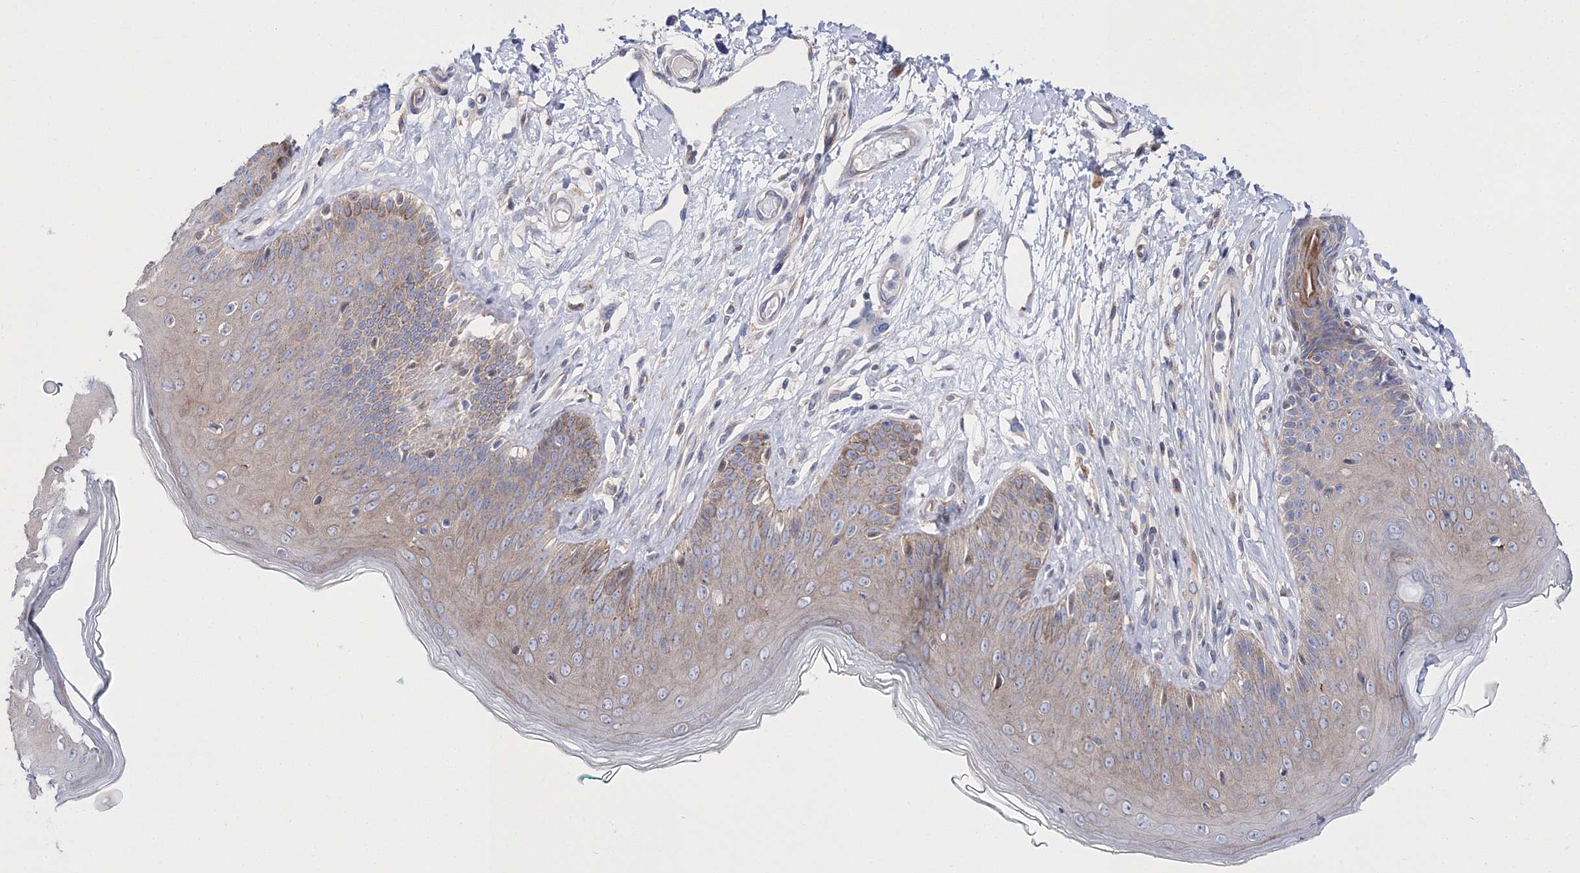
{"staining": {"intensity": "moderate", "quantity": "<25%", "location": "cytoplasmic/membranous"}, "tissue": "skin", "cell_type": "Epidermal cells", "image_type": "normal", "snomed": [{"axis": "morphology", "description": "Normal tissue, NOS"}, {"axis": "morphology", "description": "Squamous cell carcinoma, NOS"}, {"axis": "topography", "description": "Vulva"}], "caption": "Immunohistochemical staining of unremarkable skin demonstrates moderate cytoplasmic/membranous protein staining in approximately <25% of epidermal cells.", "gene": "ARHGAP32", "patient": {"sex": "female", "age": 85}}